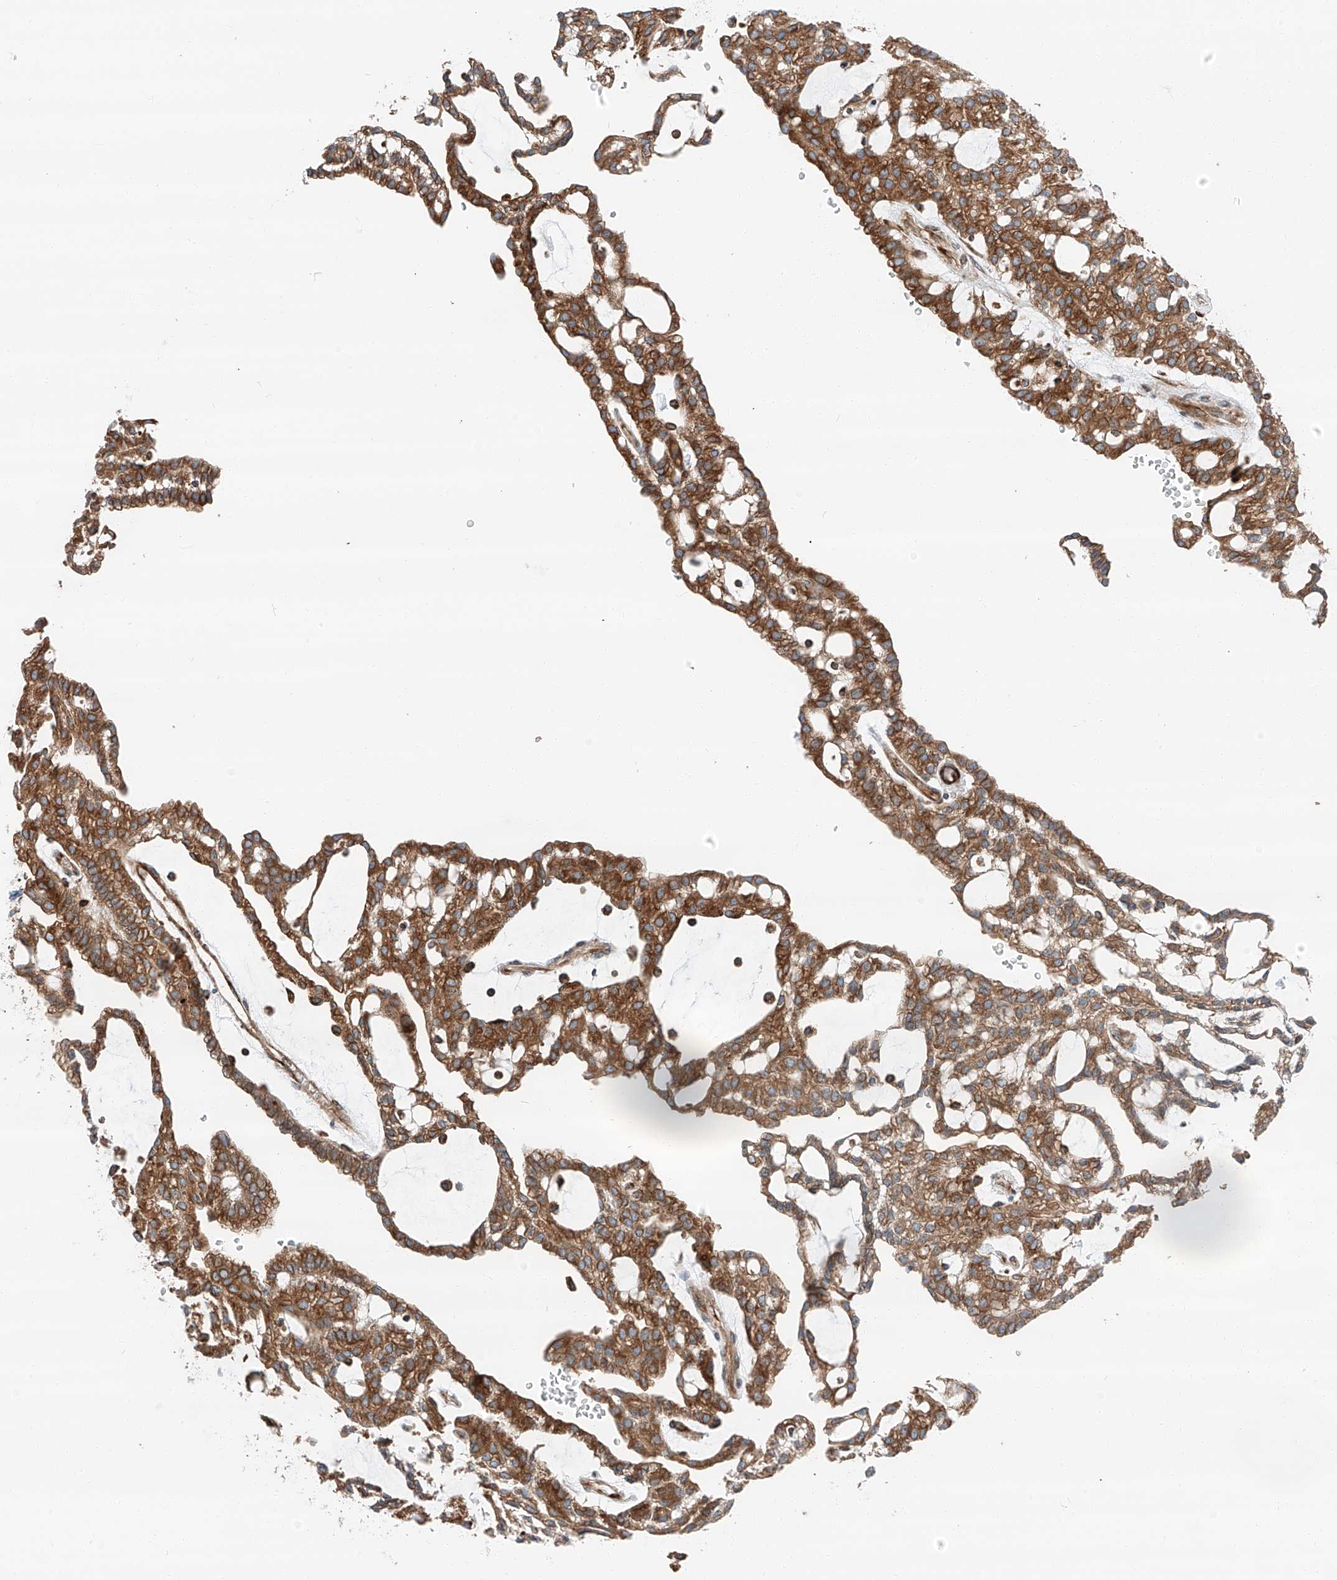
{"staining": {"intensity": "moderate", "quantity": ">75%", "location": "cytoplasmic/membranous"}, "tissue": "renal cancer", "cell_type": "Tumor cells", "image_type": "cancer", "snomed": [{"axis": "morphology", "description": "Adenocarcinoma, NOS"}, {"axis": "topography", "description": "Kidney"}], "caption": "Immunohistochemistry staining of renal cancer, which shows medium levels of moderate cytoplasmic/membranous staining in approximately >75% of tumor cells indicating moderate cytoplasmic/membranous protein positivity. The staining was performed using DAB (brown) for protein detection and nuclei were counterstained in hematoxylin (blue).", "gene": "ZC3H15", "patient": {"sex": "male", "age": 63}}